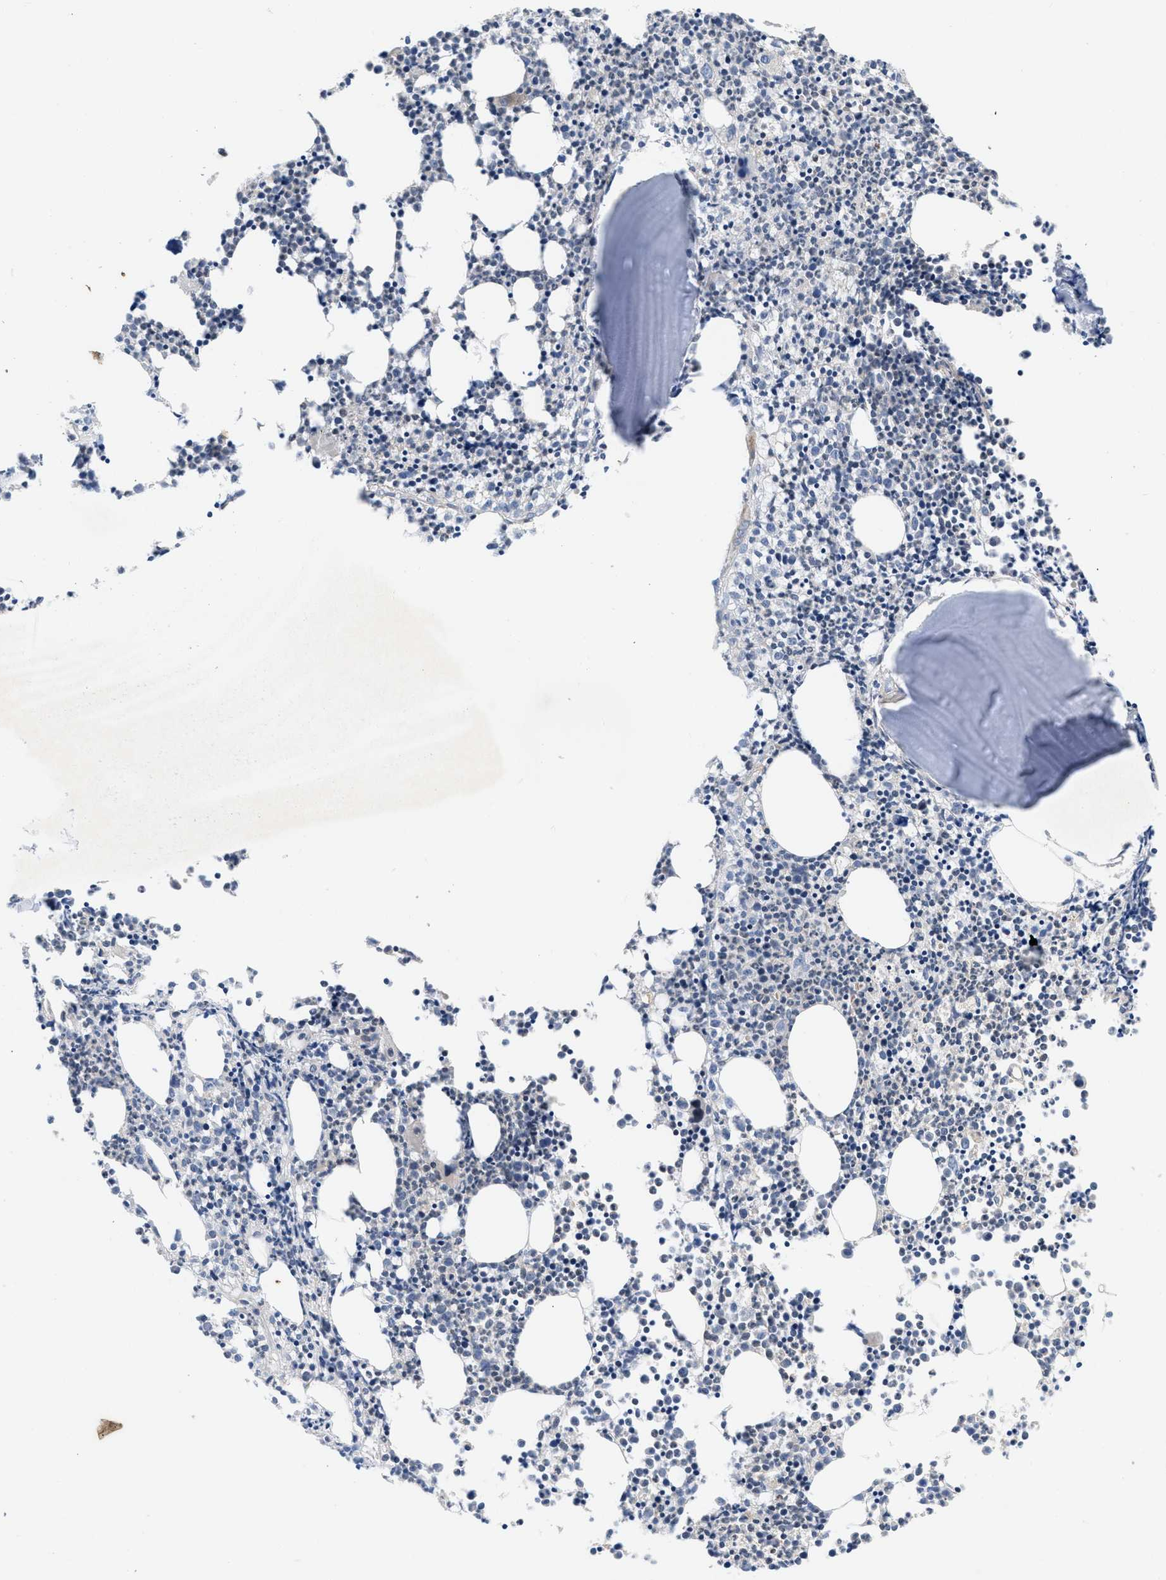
{"staining": {"intensity": "negative", "quantity": "none", "location": "none"}, "tissue": "bone marrow", "cell_type": "Hematopoietic cells", "image_type": "normal", "snomed": [{"axis": "morphology", "description": "Normal tissue, NOS"}, {"axis": "morphology", "description": "Inflammation, NOS"}, {"axis": "topography", "description": "Bone marrow"}], "caption": "DAB immunohistochemical staining of normal human bone marrow shows no significant staining in hematopoietic cells. The staining is performed using DAB brown chromogen with nuclei counter-stained in using hematoxylin.", "gene": "NDEL1", "patient": {"sex": "female", "age": 53}}